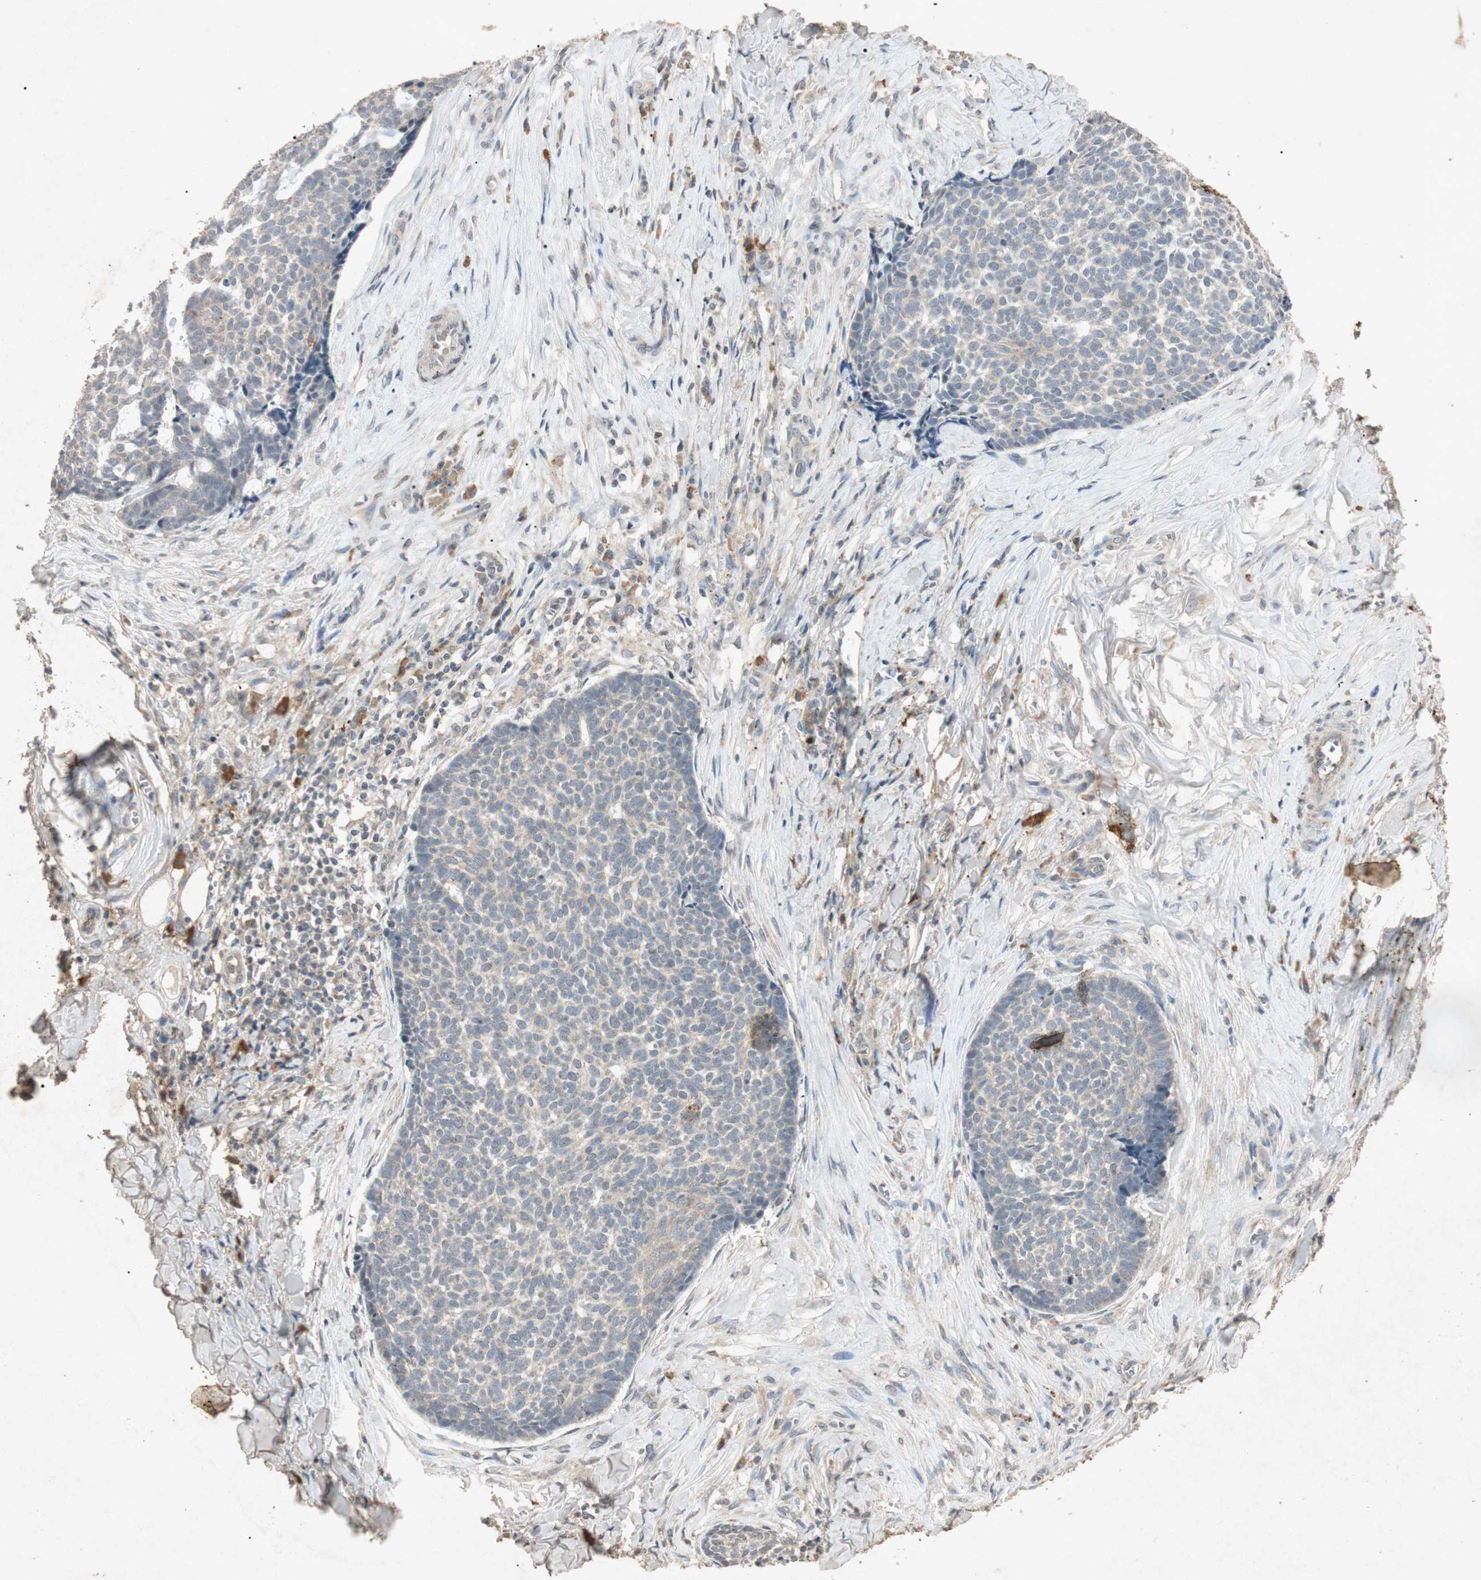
{"staining": {"intensity": "weak", "quantity": ">75%", "location": "cytoplasmic/membranous"}, "tissue": "skin cancer", "cell_type": "Tumor cells", "image_type": "cancer", "snomed": [{"axis": "morphology", "description": "Basal cell carcinoma"}, {"axis": "topography", "description": "Skin"}], "caption": "Weak cytoplasmic/membranous expression for a protein is present in approximately >75% of tumor cells of skin cancer (basal cell carcinoma) using IHC.", "gene": "MSRB1", "patient": {"sex": "male", "age": 84}}